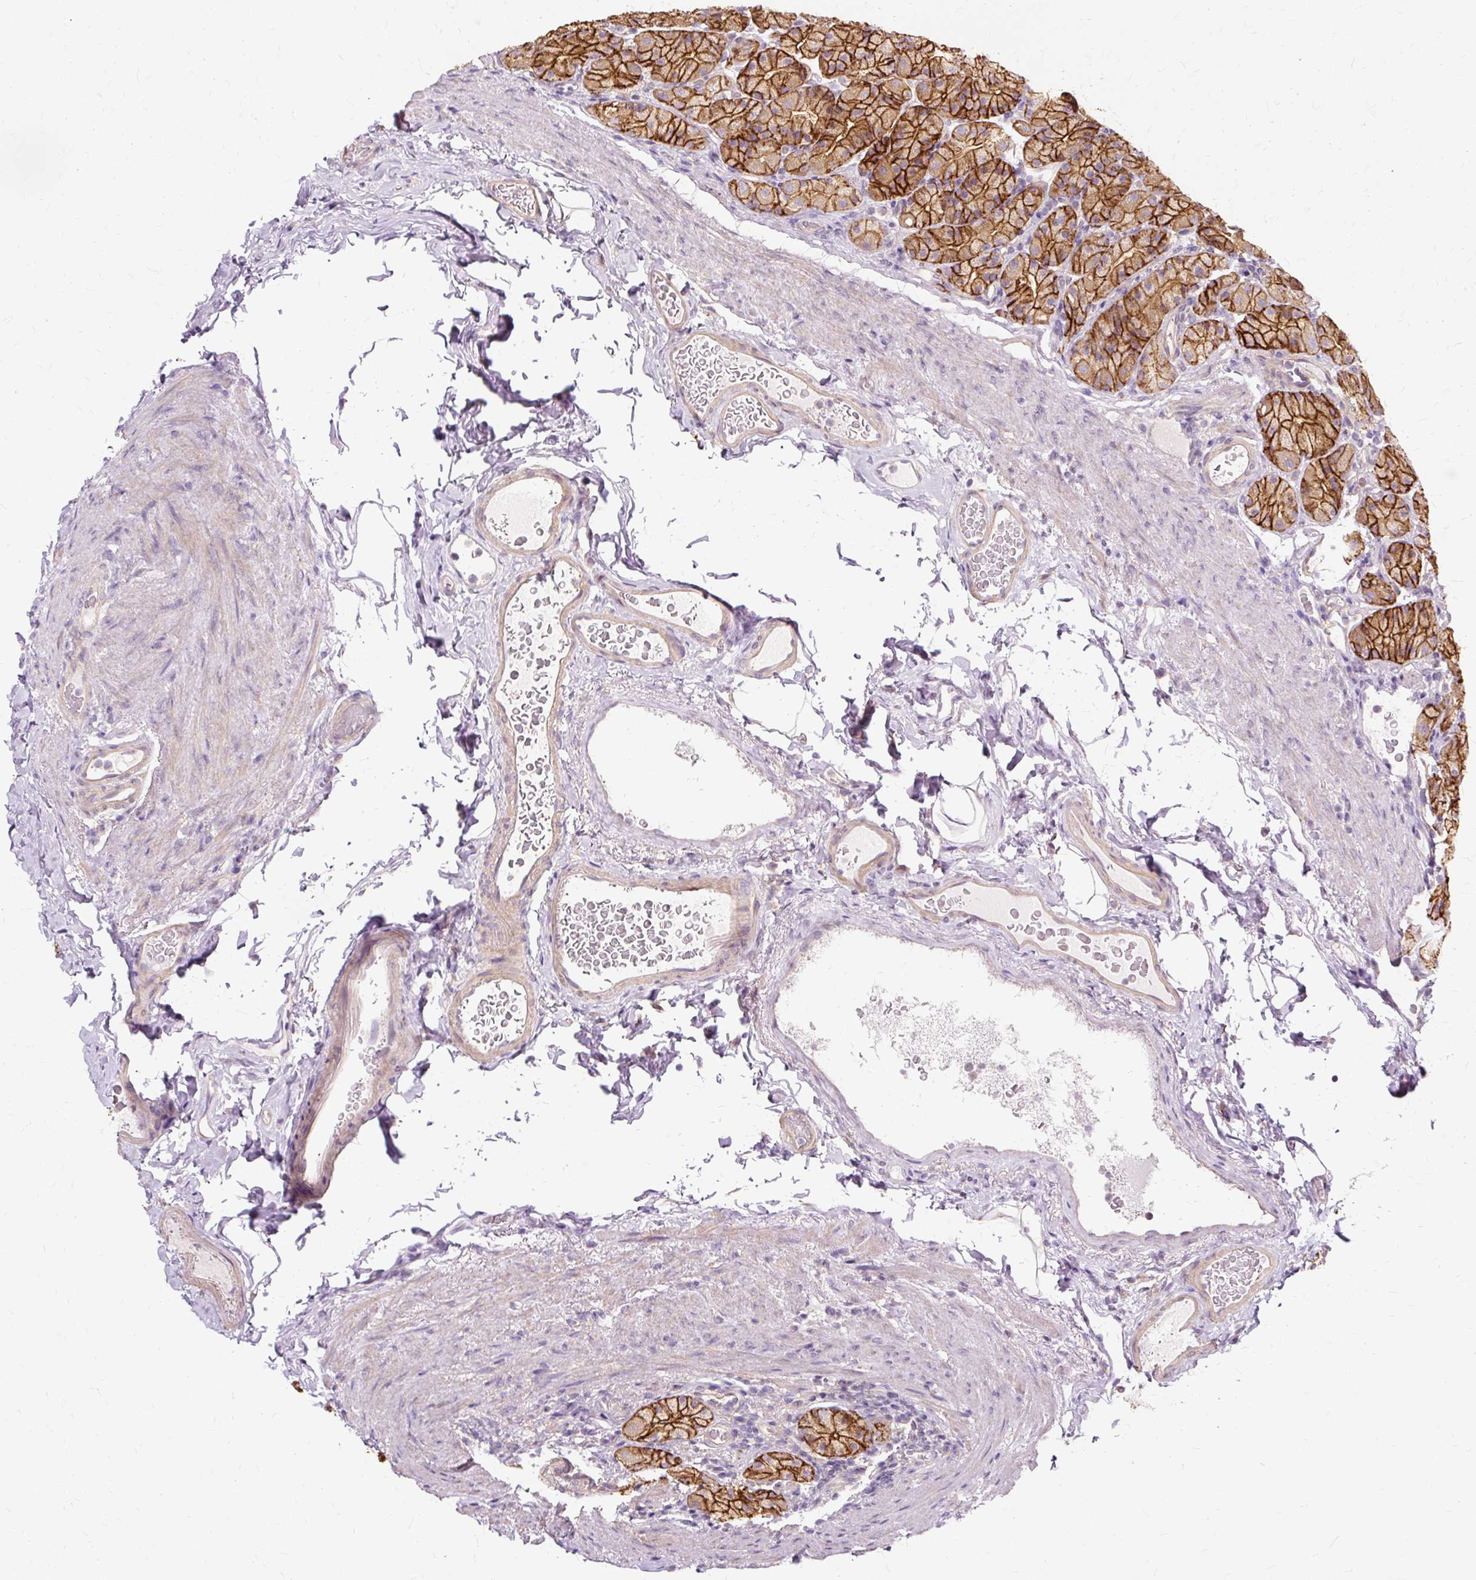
{"staining": {"intensity": "strong", "quantity": ">75%", "location": "cytoplasmic/membranous"}, "tissue": "stomach", "cell_type": "Glandular cells", "image_type": "normal", "snomed": [{"axis": "morphology", "description": "Normal tissue, NOS"}, {"axis": "topography", "description": "Stomach, upper"}, {"axis": "topography", "description": "Stomach"}], "caption": "Unremarkable stomach reveals strong cytoplasmic/membranous expression in approximately >75% of glandular cells, visualized by immunohistochemistry. (Stains: DAB (3,3'-diaminobenzidine) in brown, nuclei in blue, Microscopy: brightfield microscopy at high magnification).", "gene": "TSPAN8", "patient": {"sex": "male", "age": 68}}